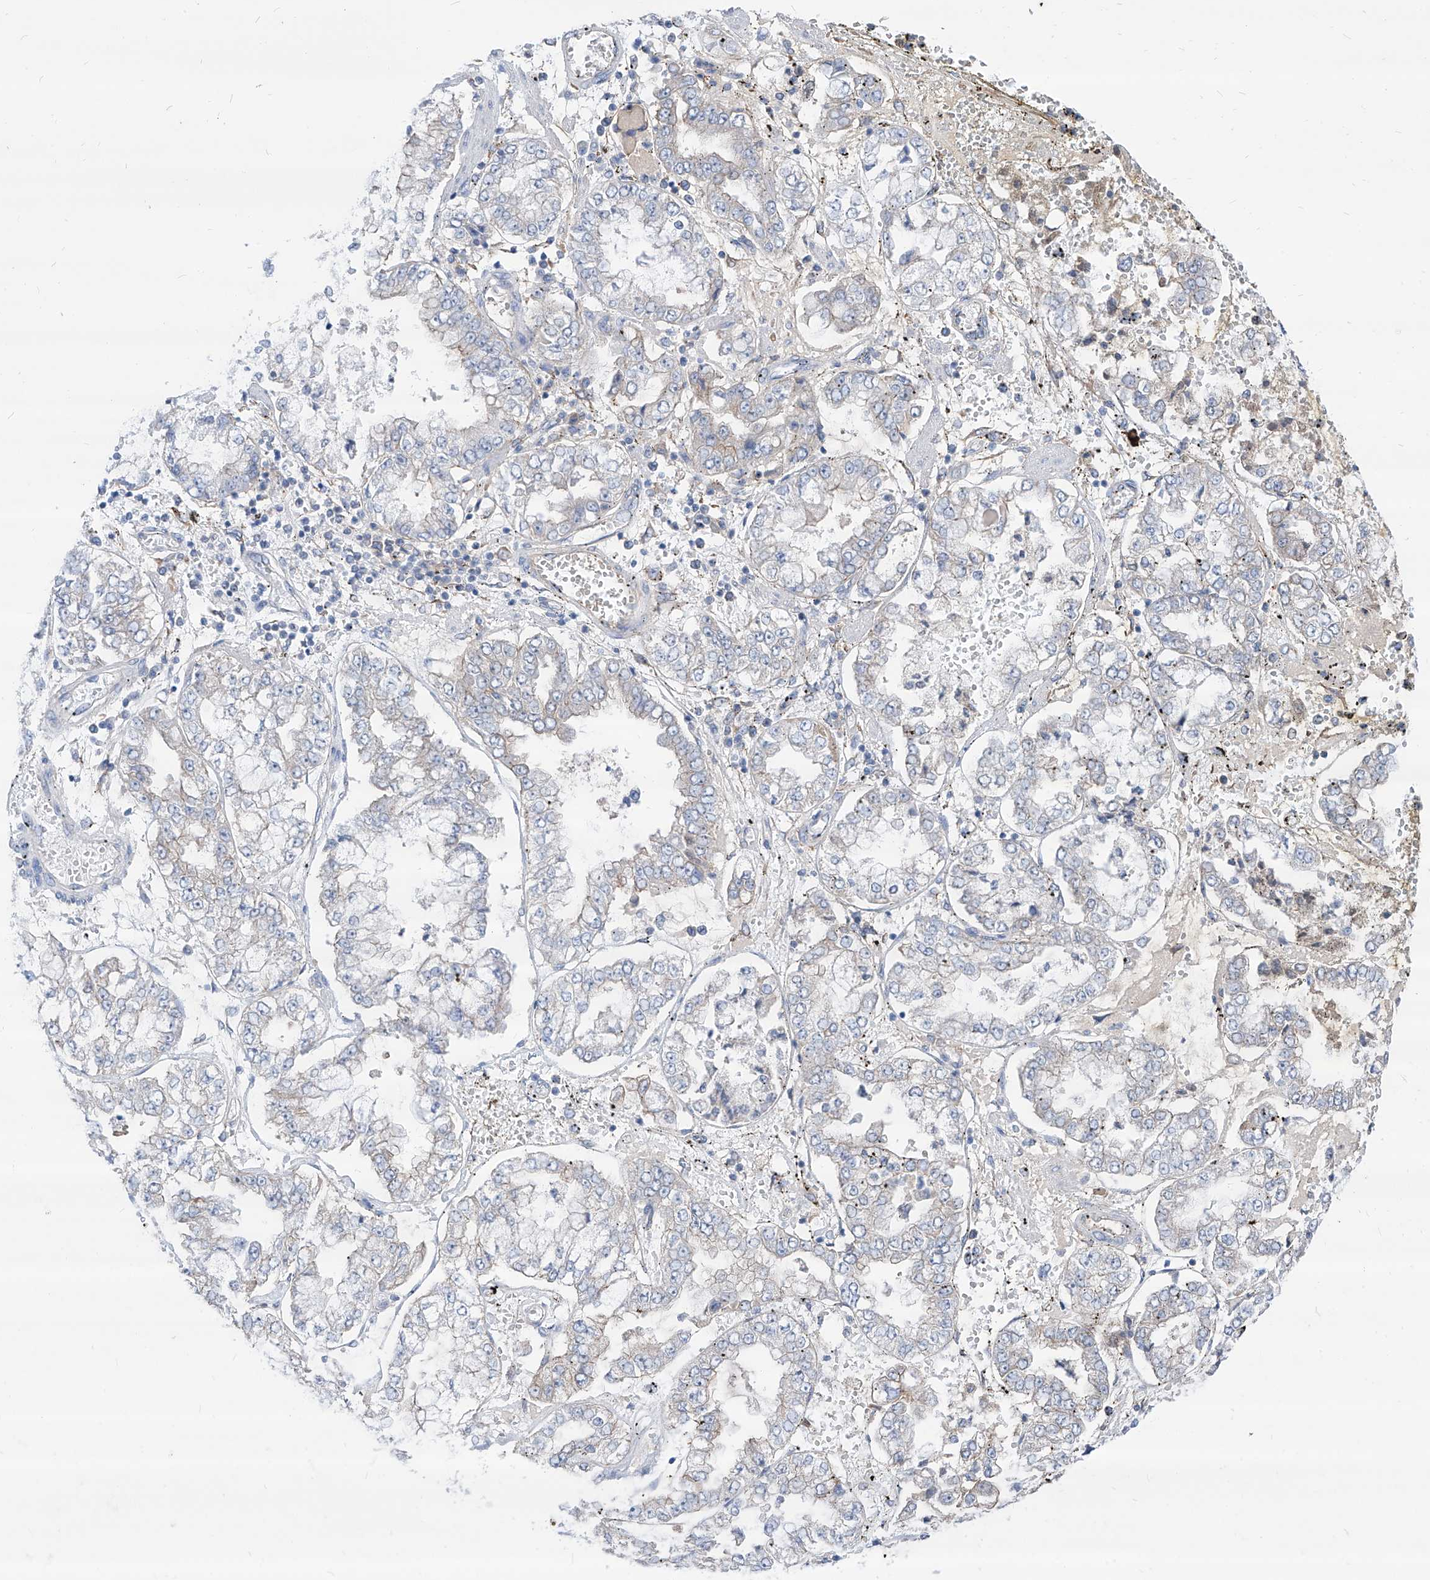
{"staining": {"intensity": "moderate", "quantity": "25%-75%", "location": "cytoplasmic/membranous"}, "tissue": "stomach cancer", "cell_type": "Tumor cells", "image_type": "cancer", "snomed": [{"axis": "morphology", "description": "Adenocarcinoma, NOS"}, {"axis": "topography", "description": "Stomach"}], "caption": "Immunohistochemical staining of human adenocarcinoma (stomach) displays moderate cytoplasmic/membranous protein positivity in about 25%-75% of tumor cells.", "gene": "AKAP10", "patient": {"sex": "male", "age": 76}}